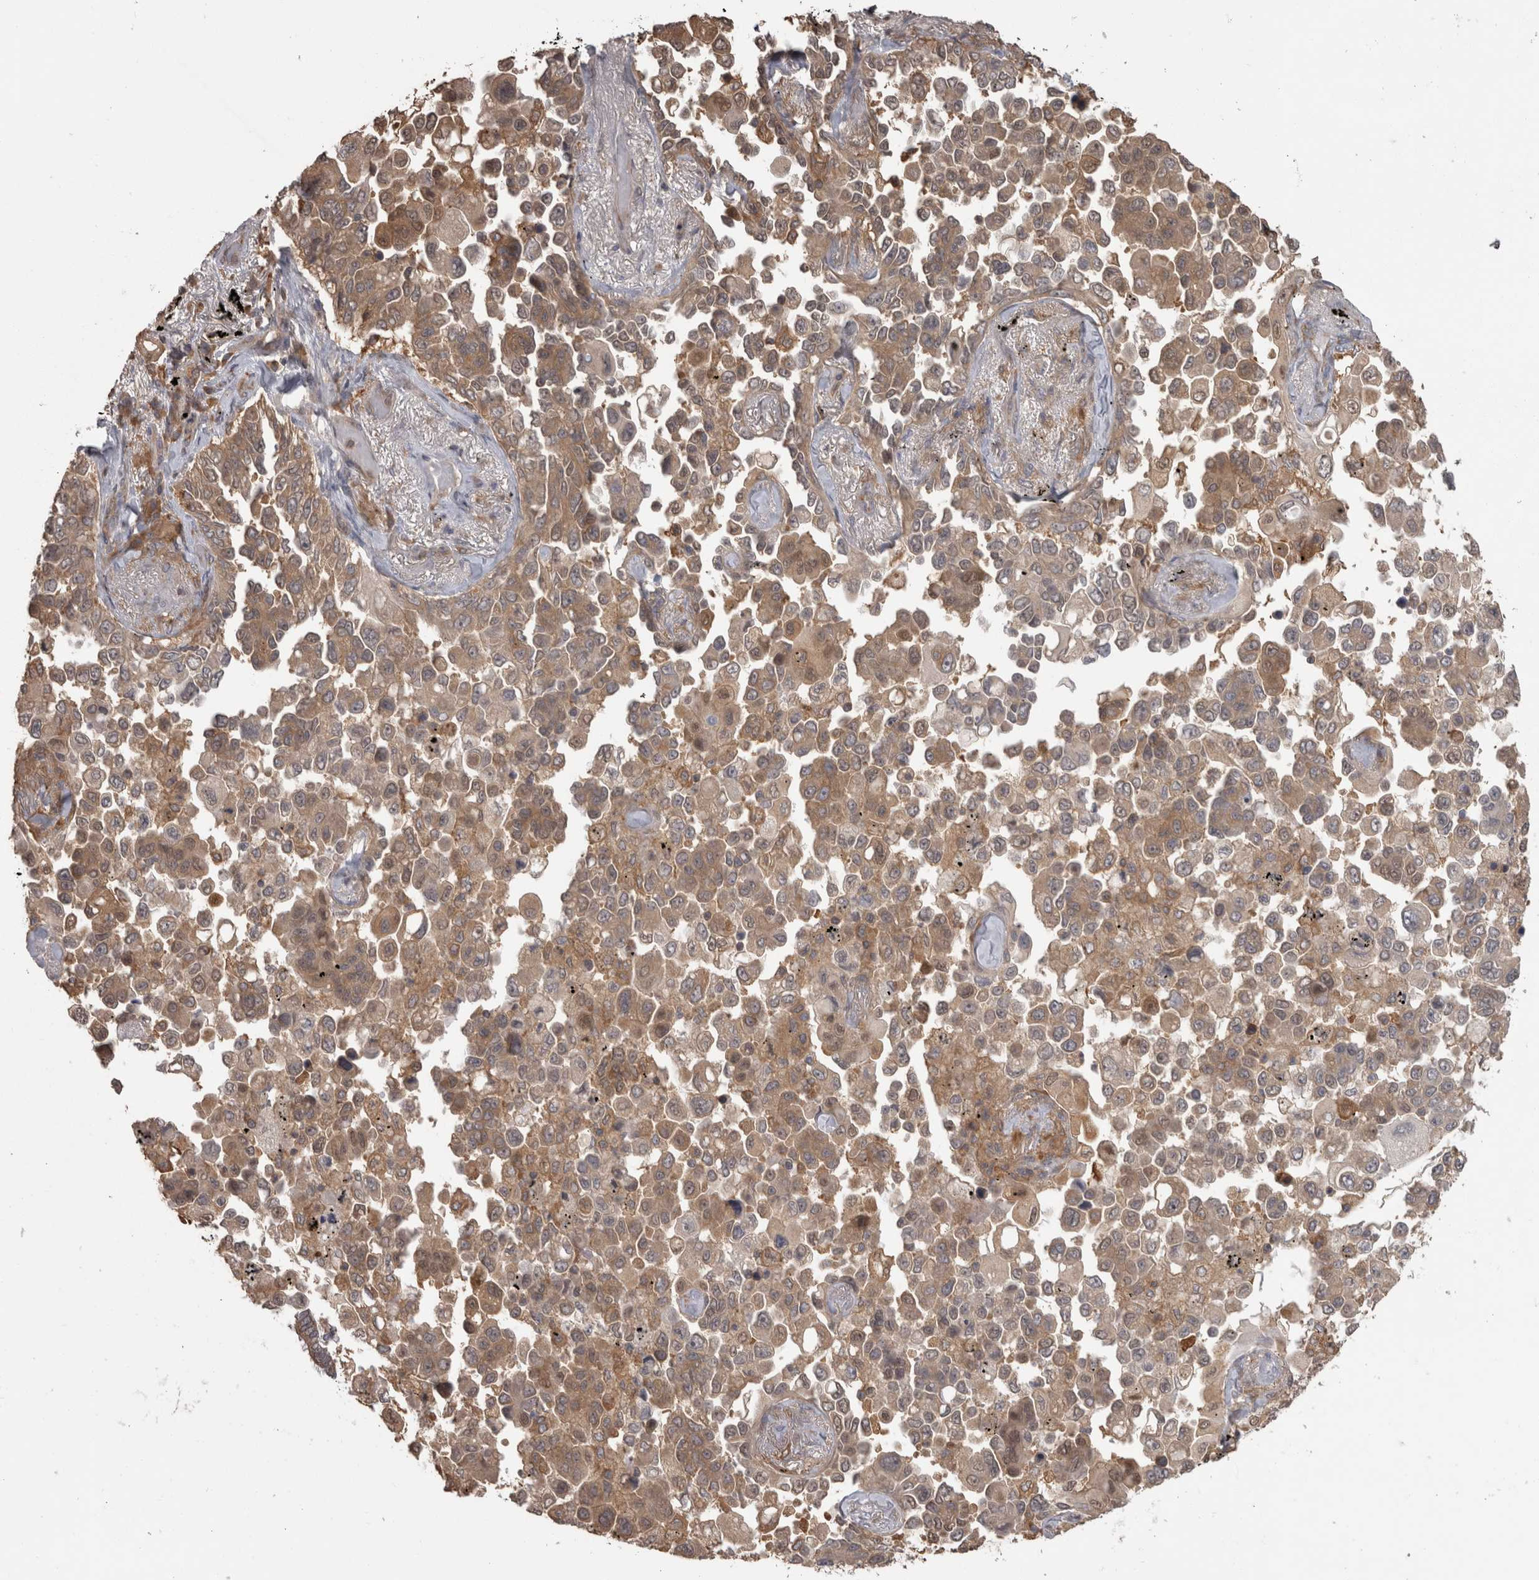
{"staining": {"intensity": "moderate", "quantity": ">75%", "location": "cytoplasmic/membranous"}, "tissue": "lung cancer", "cell_type": "Tumor cells", "image_type": "cancer", "snomed": [{"axis": "morphology", "description": "Adenocarcinoma, NOS"}, {"axis": "topography", "description": "Lung"}], "caption": "Lung adenocarcinoma tissue exhibits moderate cytoplasmic/membranous expression in approximately >75% of tumor cells, visualized by immunohistochemistry.", "gene": "MICU3", "patient": {"sex": "female", "age": 67}}